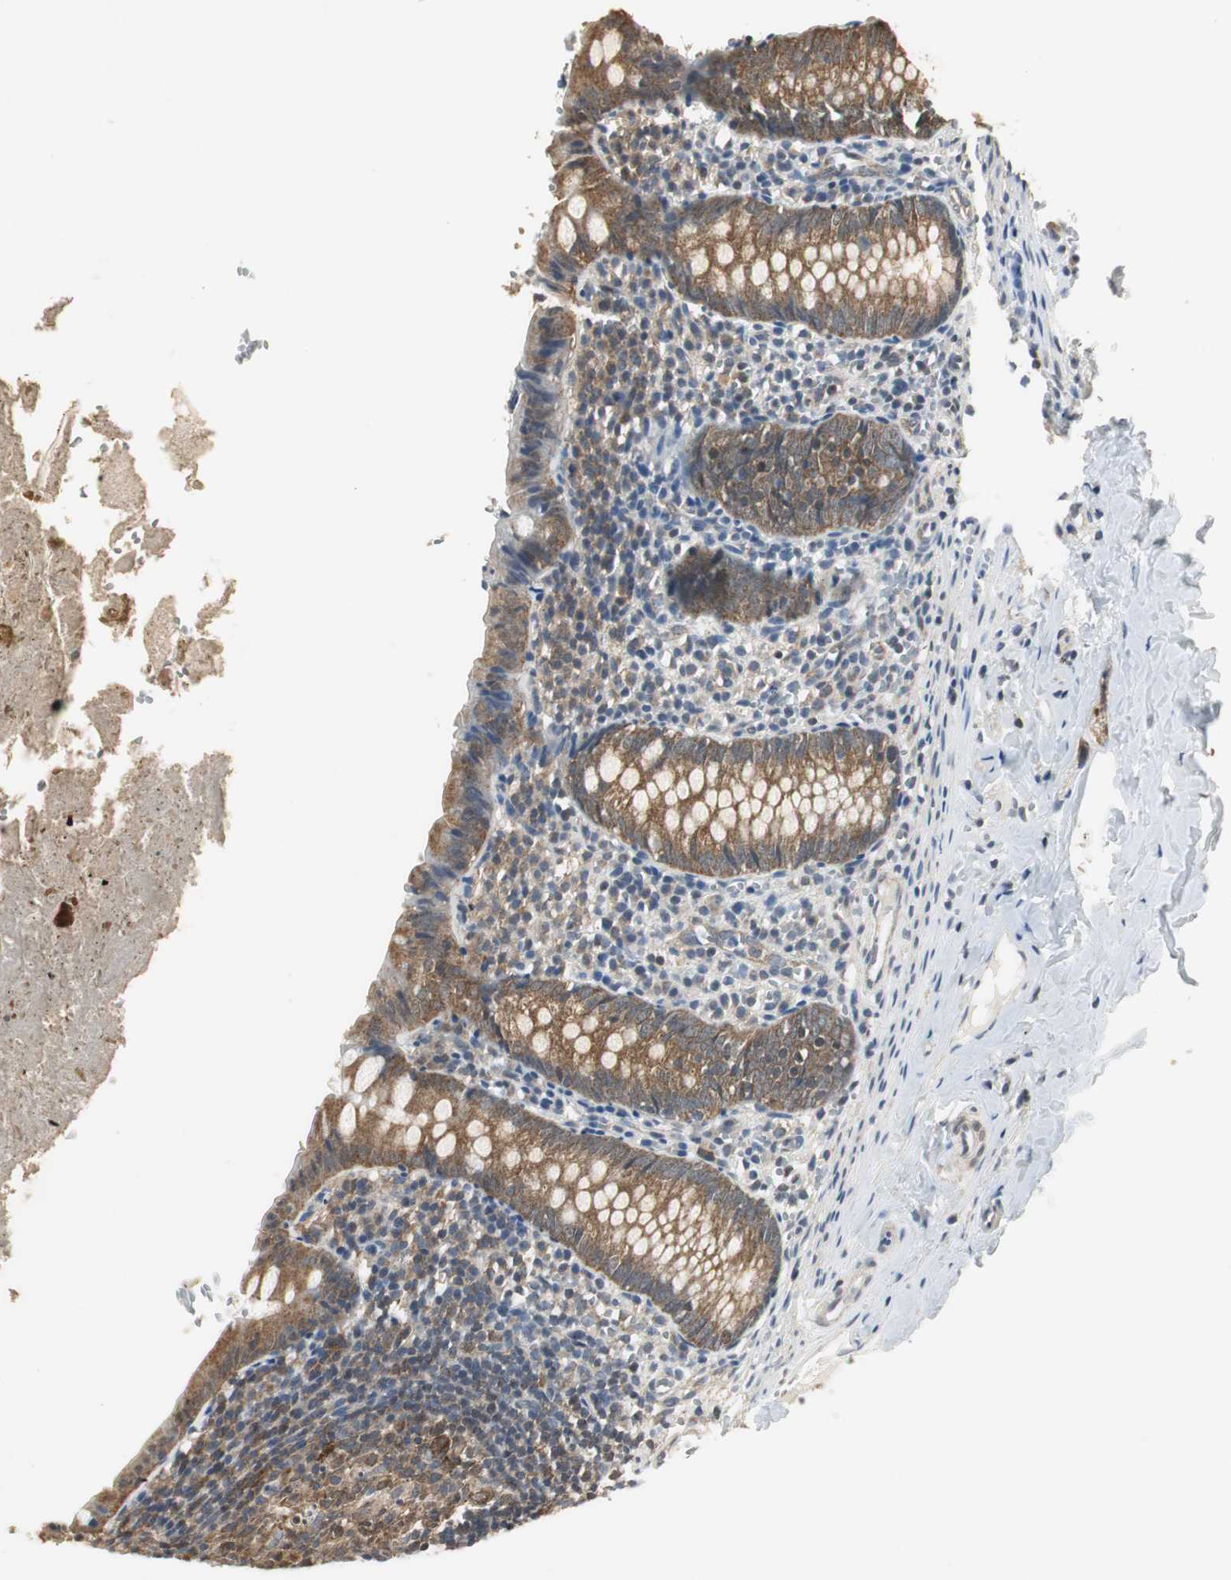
{"staining": {"intensity": "moderate", "quantity": ">75%", "location": "cytoplasmic/membranous"}, "tissue": "appendix", "cell_type": "Glandular cells", "image_type": "normal", "snomed": [{"axis": "morphology", "description": "Normal tissue, NOS"}, {"axis": "topography", "description": "Appendix"}], "caption": "Protein analysis of benign appendix displays moderate cytoplasmic/membranous positivity in approximately >75% of glandular cells. (DAB (3,3'-diaminobenzidine) IHC with brightfield microscopy, high magnification).", "gene": "CCT5", "patient": {"sex": "female", "age": 10}}